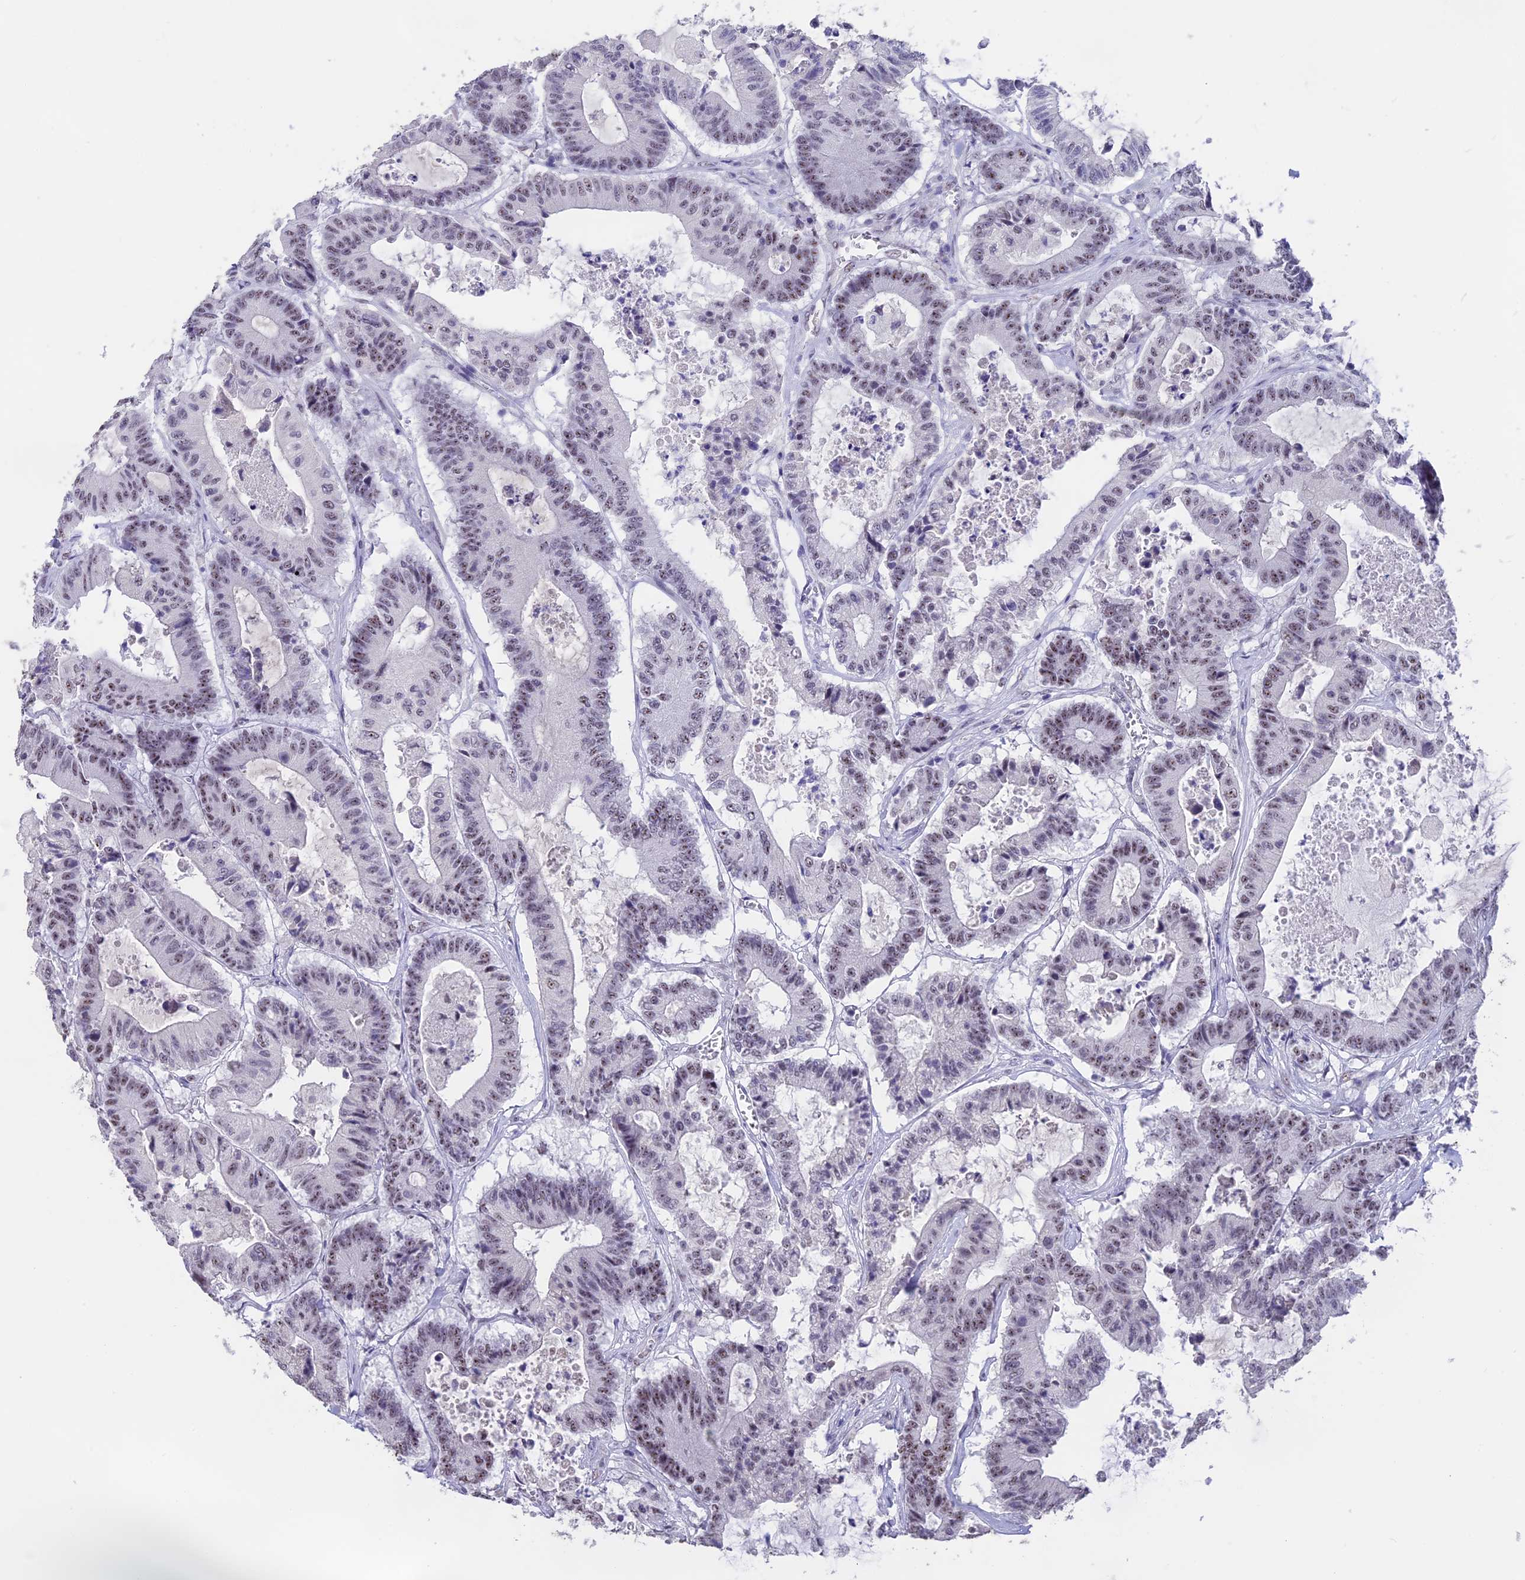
{"staining": {"intensity": "weak", "quantity": "25%-75%", "location": "nuclear"}, "tissue": "colorectal cancer", "cell_type": "Tumor cells", "image_type": "cancer", "snomed": [{"axis": "morphology", "description": "Adenocarcinoma, NOS"}, {"axis": "topography", "description": "Colon"}], "caption": "Colorectal cancer tissue reveals weak nuclear expression in approximately 25%-75% of tumor cells The protein of interest is stained brown, and the nuclei are stained in blue (DAB IHC with brightfield microscopy, high magnification).", "gene": "SETD2", "patient": {"sex": "female", "age": 84}}